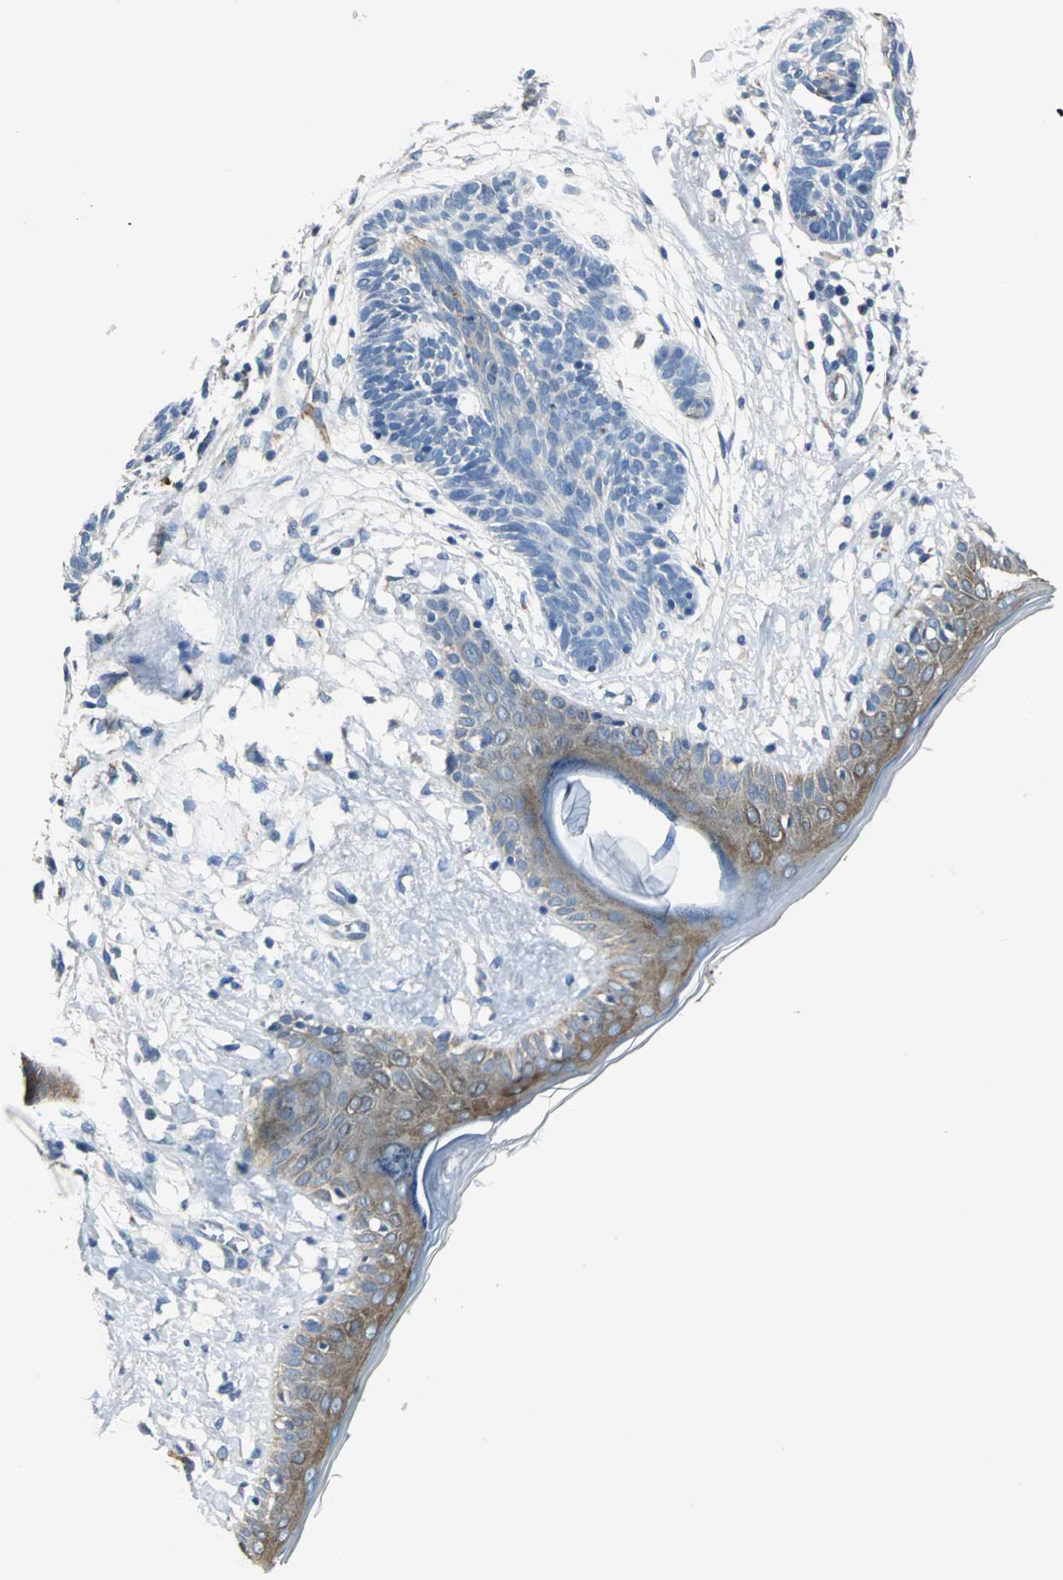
{"staining": {"intensity": "weak", "quantity": "<25%", "location": "cytoplasmic/membranous"}, "tissue": "skin cancer", "cell_type": "Tumor cells", "image_type": "cancer", "snomed": [{"axis": "morphology", "description": "Normal tissue, NOS"}, {"axis": "morphology", "description": "Basal cell carcinoma"}, {"axis": "topography", "description": "Skin"}], "caption": "DAB immunohistochemical staining of human skin cancer exhibits no significant staining in tumor cells.", "gene": "B3GNT2", "patient": {"sex": "male", "age": 63}}